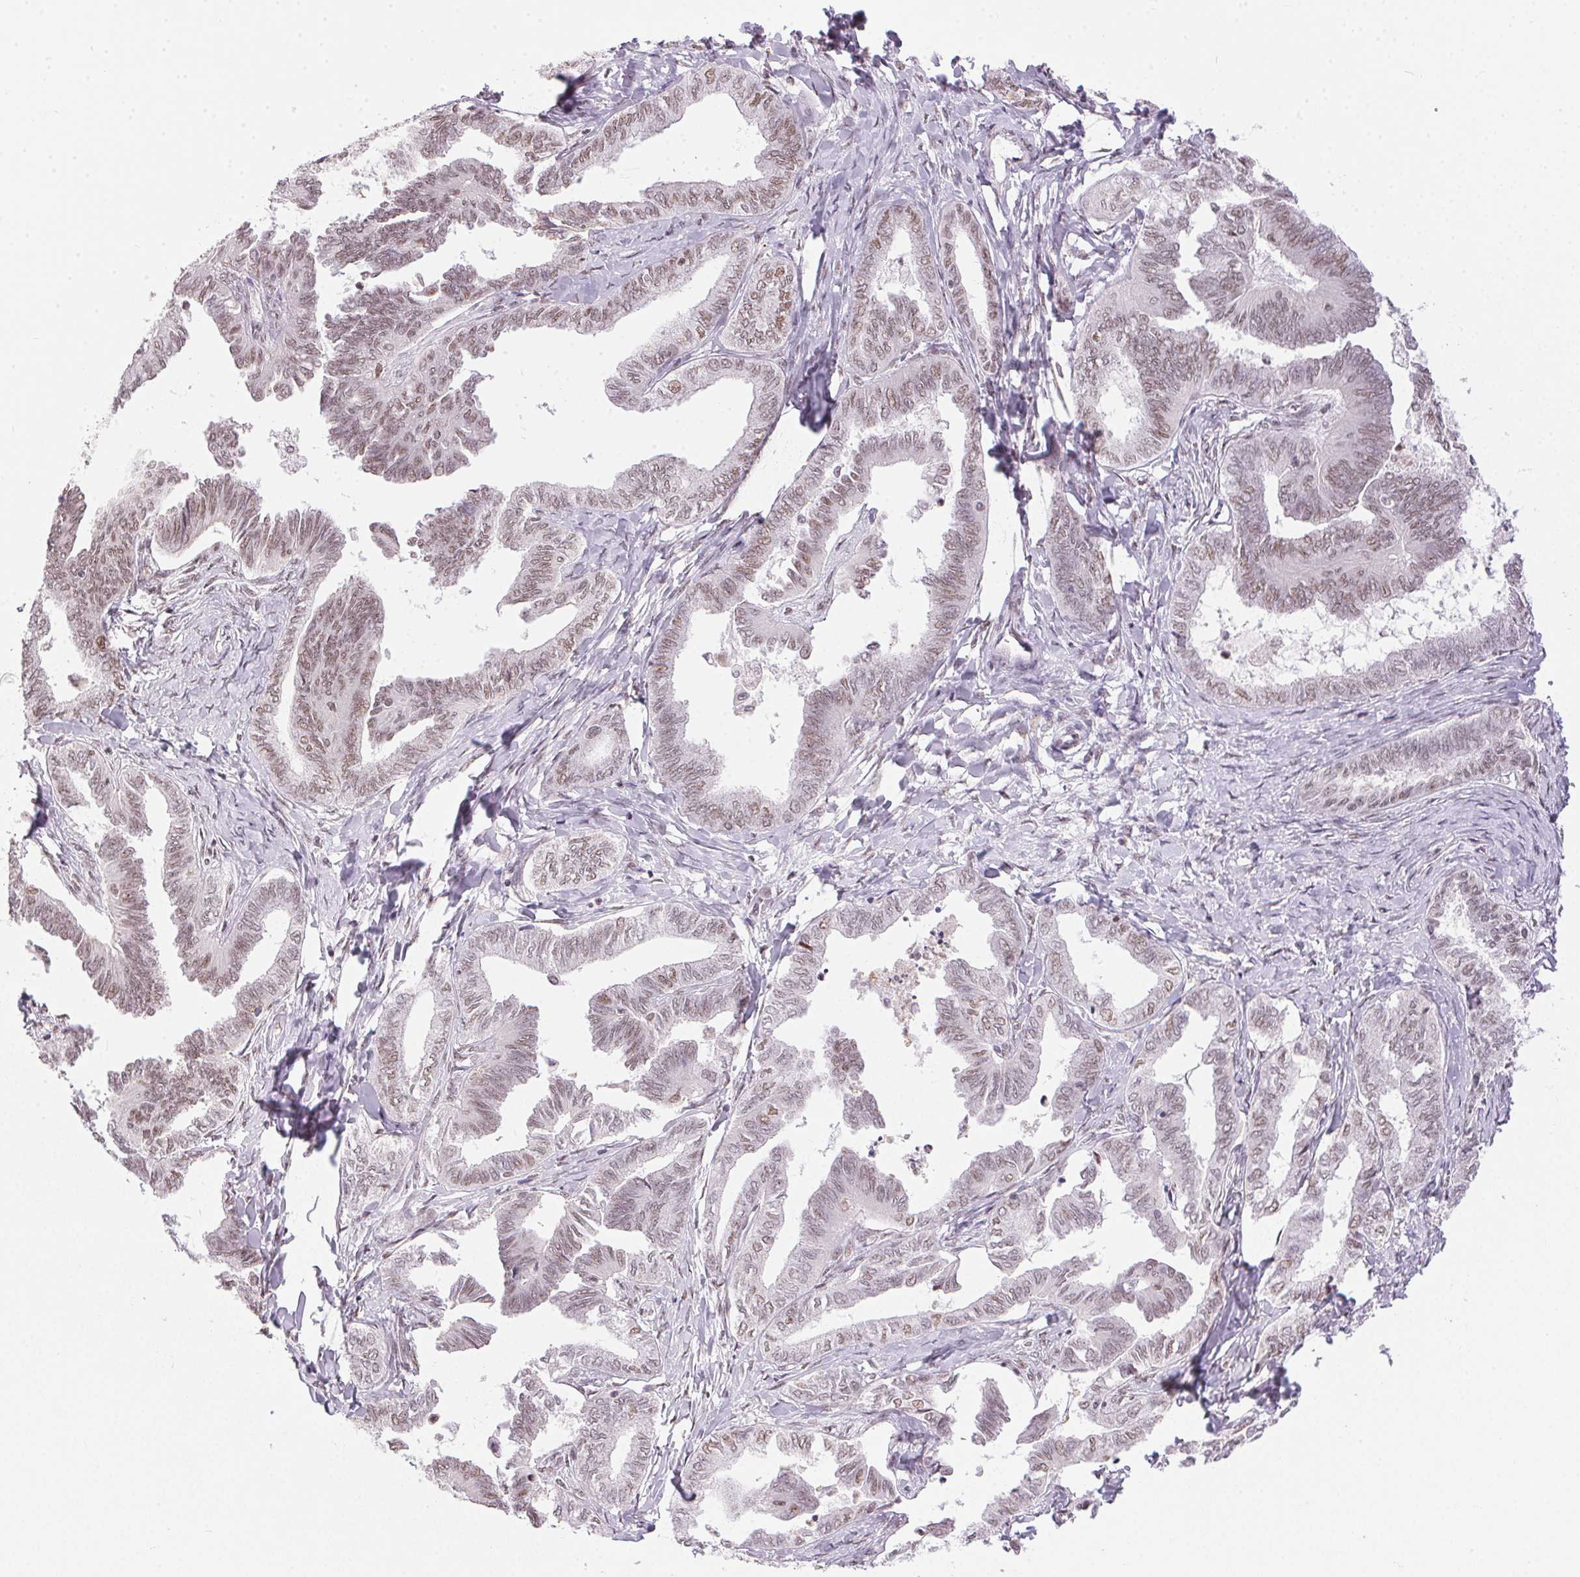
{"staining": {"intensity": "moderate", "quantity": ">75%", "location": "nuclear"}, "tissue": "ovarian cancer", "cell_type": "Tumor cells", "image_type": "cancer", "snomed": [{"axis": "morphology", "description": "Carcinoma, endometroid"}, {"axis": "topography", "description": "Ovary"}], "caption": "IHC (DAB (3,3'-diaminobenzidine)) staining of ovarian cancer (endometroid carcinoma) demonstrates moderate nuclear protein expression in approximately >75% of tumor cells.", "gene": "NFE2L1", "patient": {"sex": "female", "age": 70}}